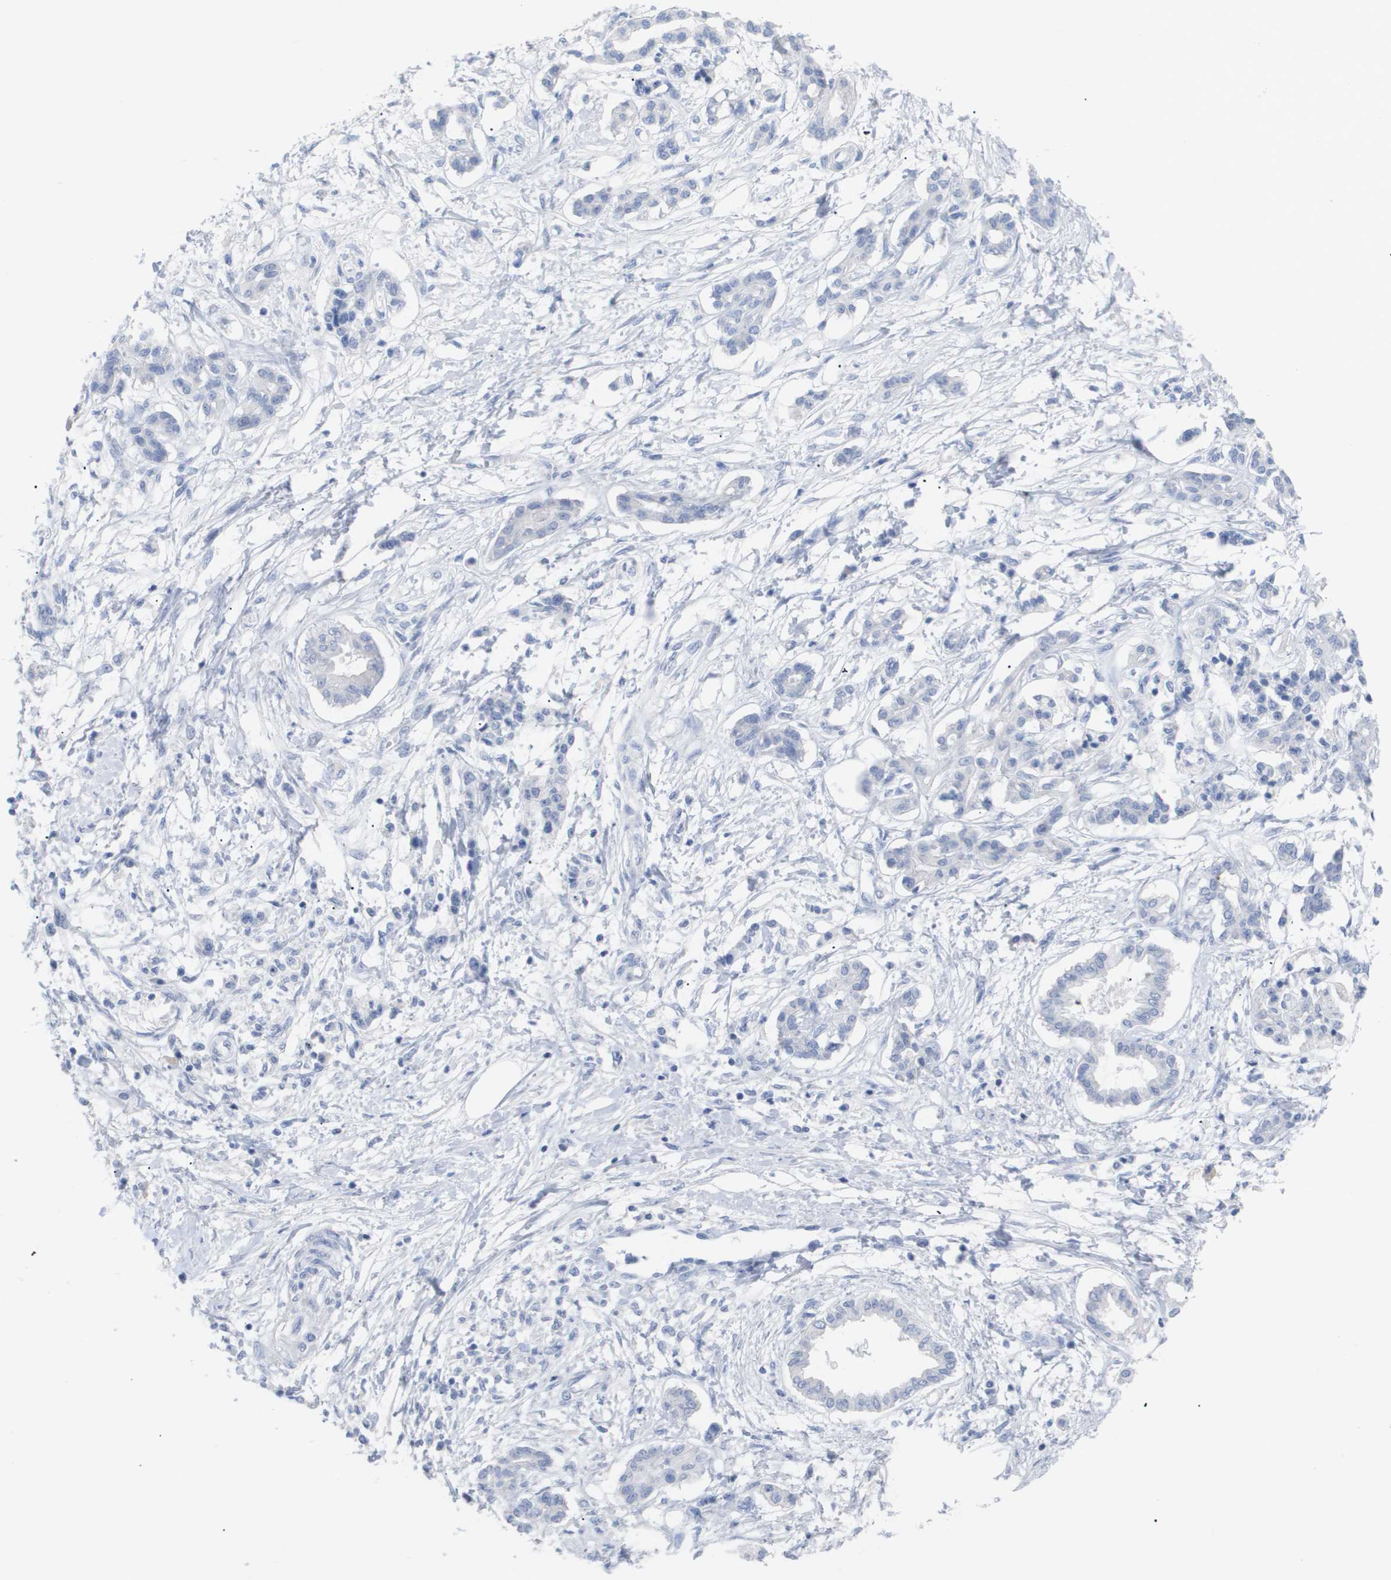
{"staining": {"intensity": "negative", "quantity": "none", "location": "none"}, "tissue": "pancreatic cancer", "cell_type": "Tumor cells", "image_type": "cancer", "snomed": [{"axis": "morphology", "description": "Adenocarcinoma, NOS"}, {"axis": "topography", "description": "Pancreas"}], "caption": "Protein analysis of pancreatic cancer demonstrates no significant expression in tumor cells. (DAB immunohistochemistry, high magnification).", "gene": "CAV3", "patient": {"sex": "male", "age": 56}}